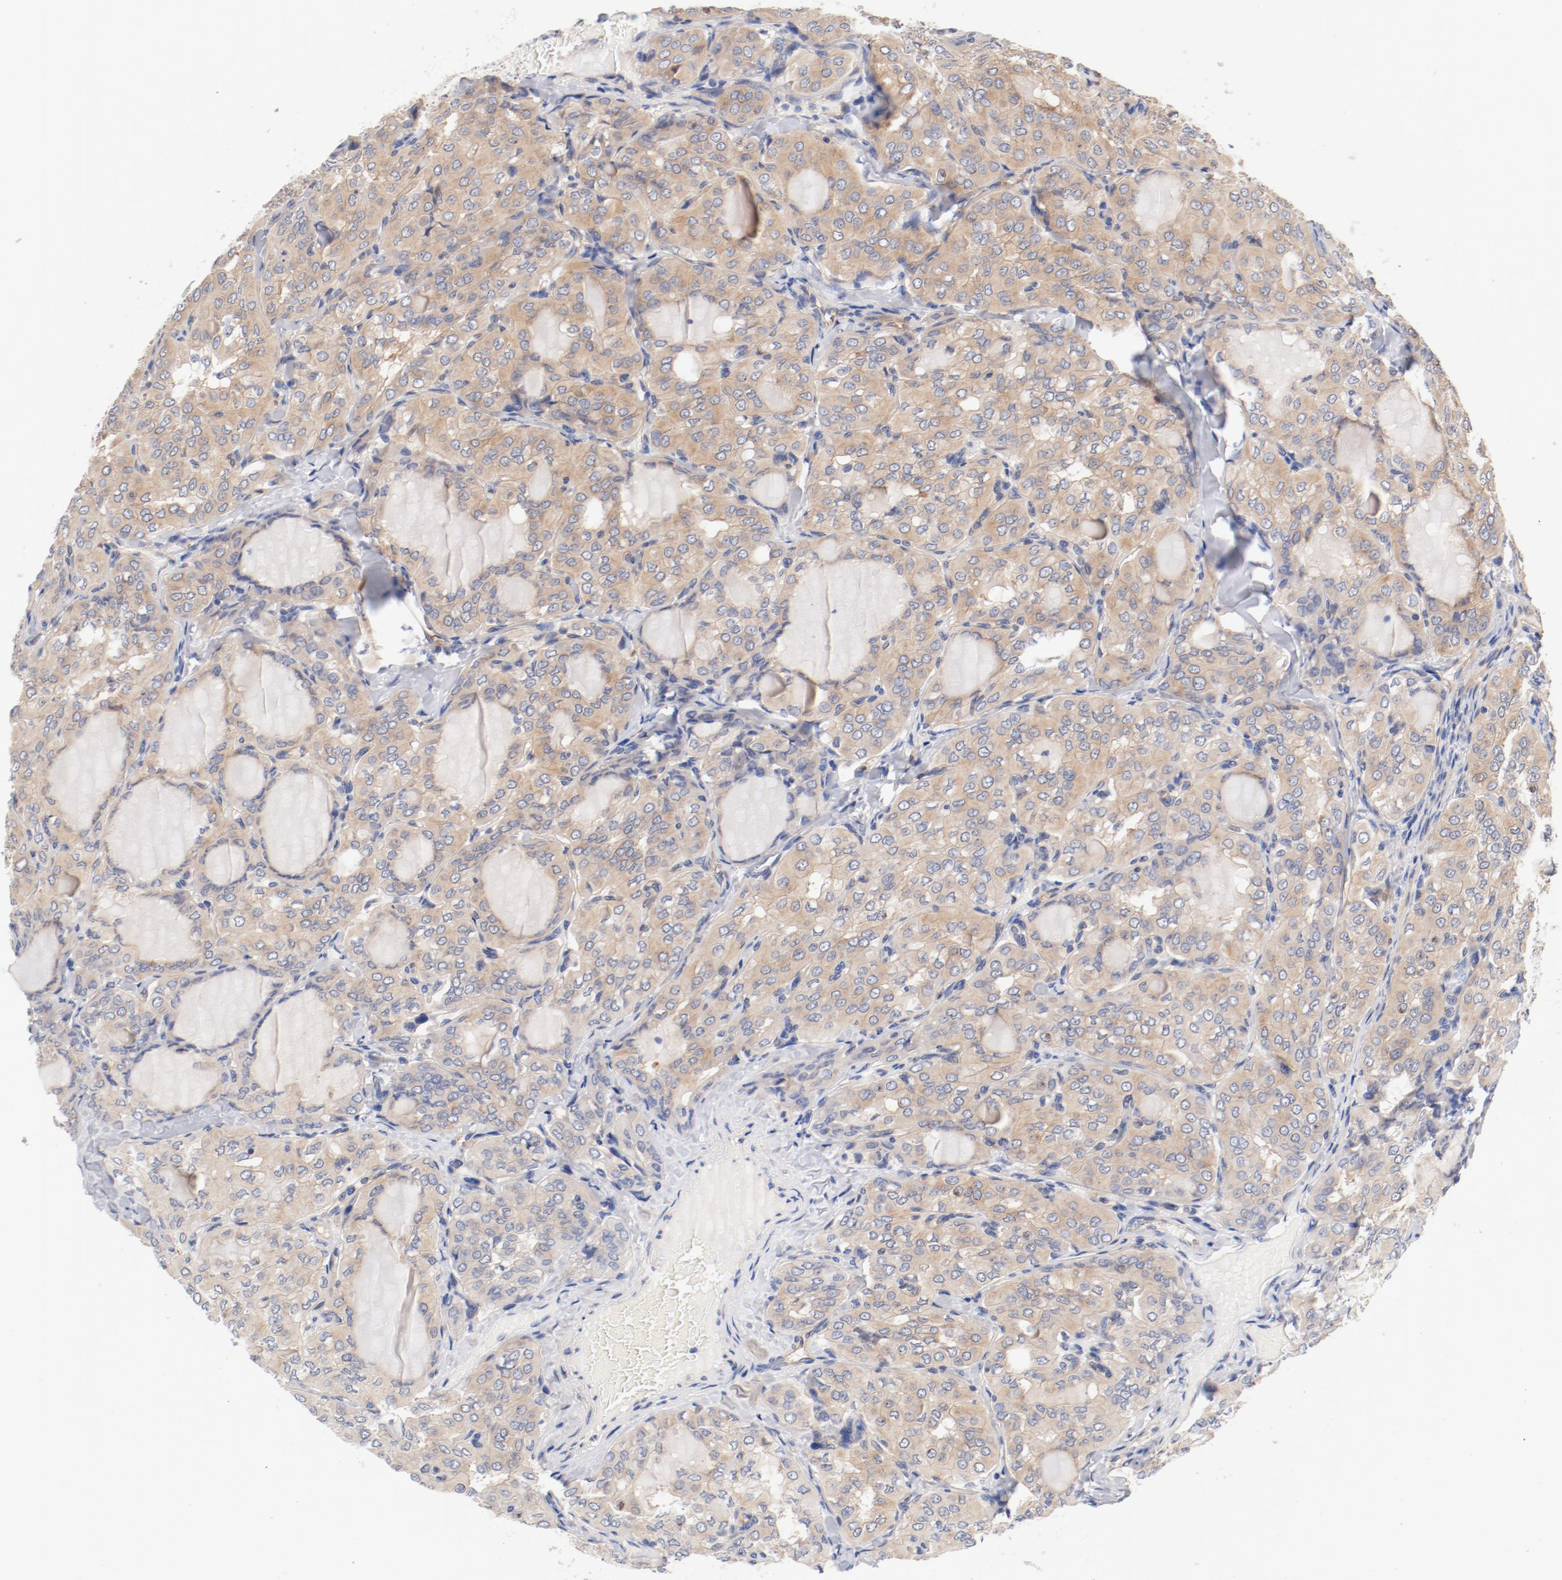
{"staining": {"intensity": "weak", "quantity": ">75%", "location": "cytoplasmic/membranous"}, "tissue": "thyroid cancer", "cell_type": "Tumor cells", "image_type": "cancer", "snomed": [{"axis": "morphology", "description": "Papillary adenocarcinoma, NOS"}, {"axis": "topography", "description": "Thyroid gland"}], "caption": "Human papillary adenocarcinoma (thyroid) stained for a protein (brown) exhibits weak cytoplasmic/membranous positive positivity in about >75% of tumor cells.", "gene": "DYNC1H1", "patient": {"sex": "male", "age": 20}}